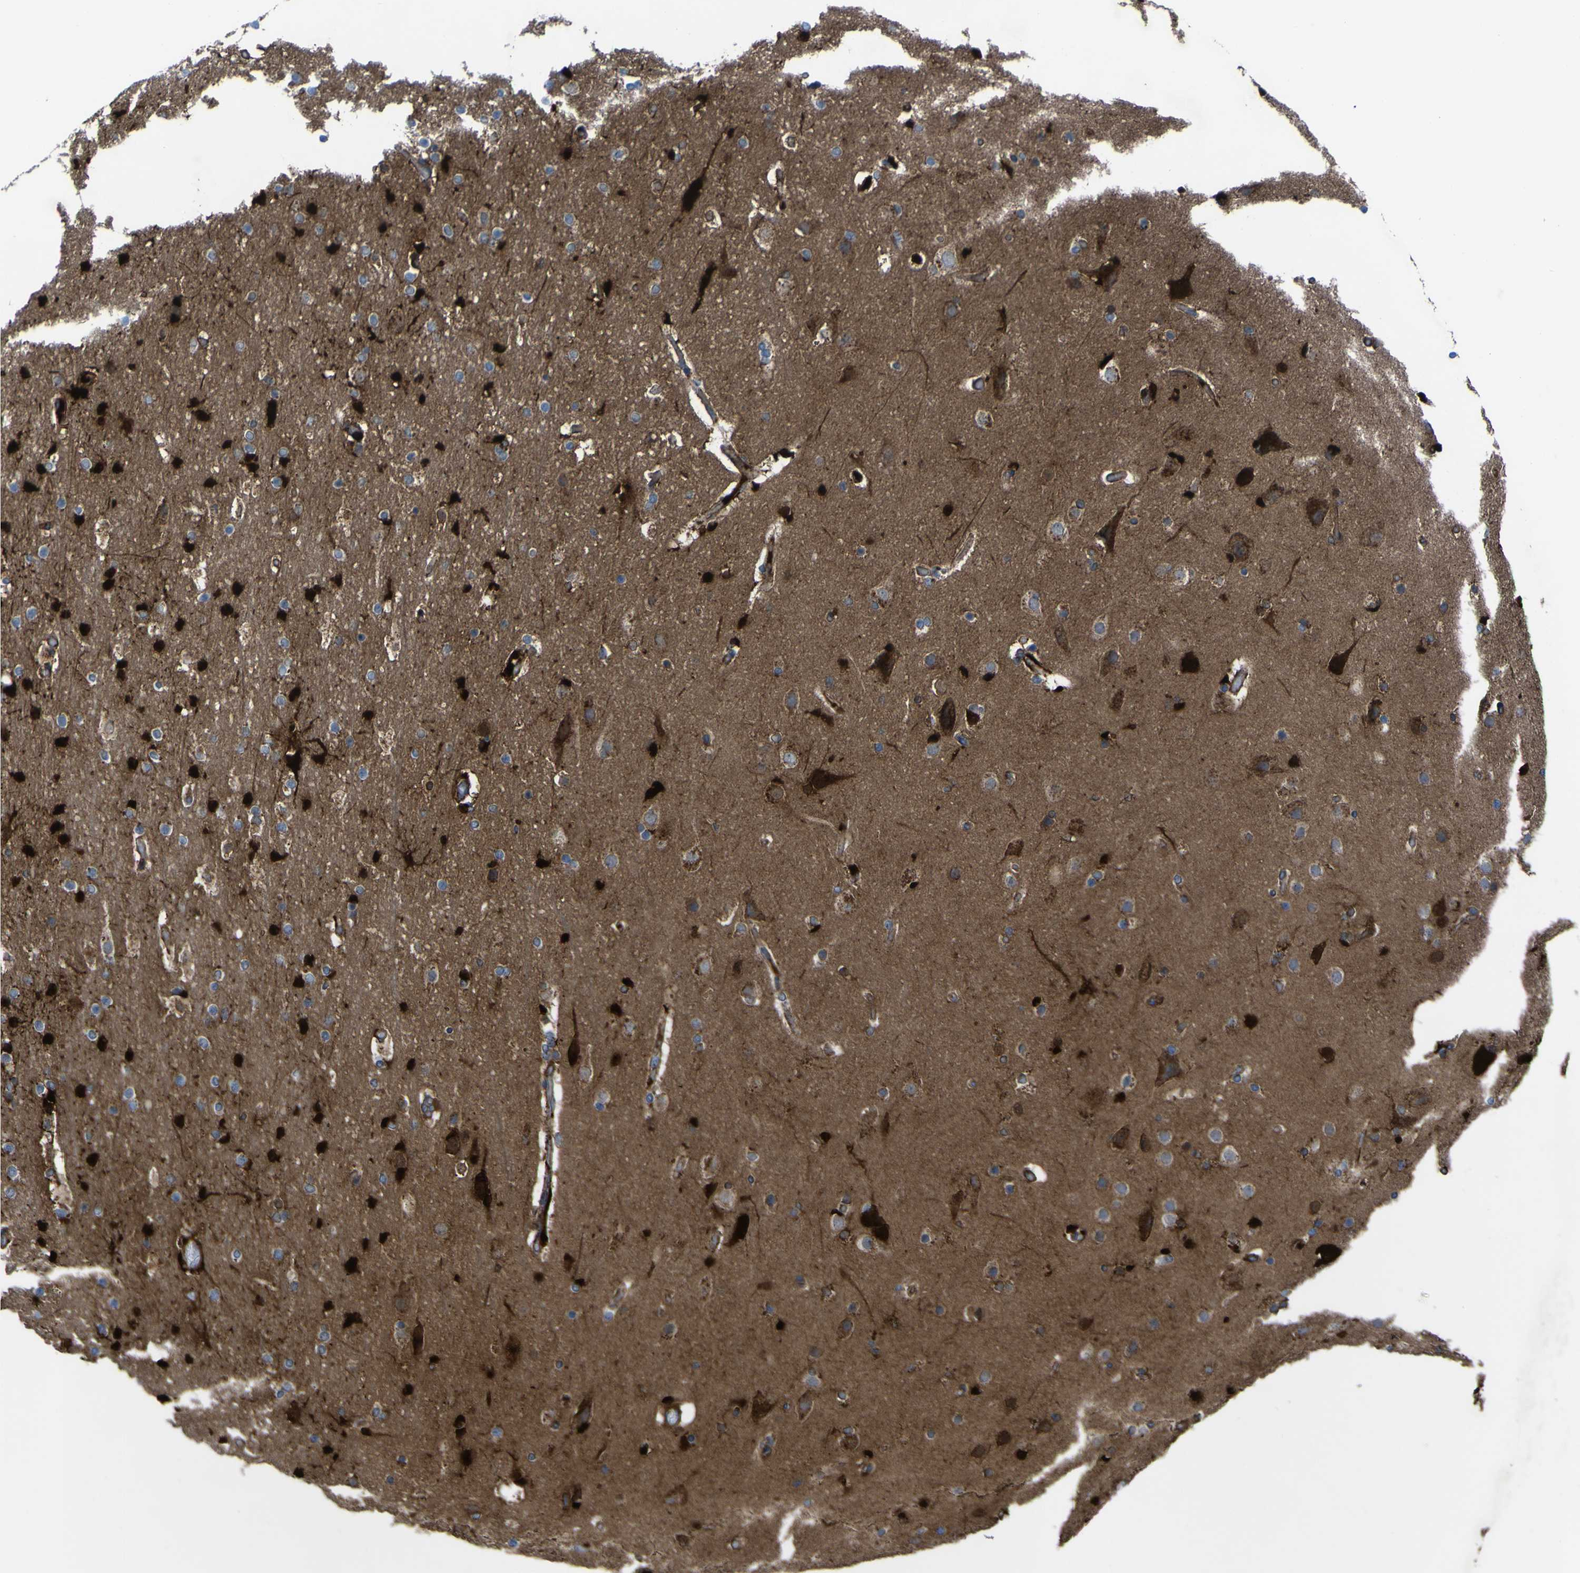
{"staining": {"intensity": "moderate", "quantity": ">75%", "location": "cytoplasmic/membranous"}, "tissue": "cerebral cortex", "cell_type": "Endothelial cells", "image_type": "normal", "snomed": [{"axis": "morphology", "description": "Normal tissue, NOS"}, {"axis": "topography", "description": "Cerebral cortex"}], "caption": "Endothelial cells demonstrate medium levels of moderate cytoplasmic/membranous positivity in approximately >75% of cells in benign human cerebral cortex.", "gene": "CST3", "patient": {"sex": "male", "age": 57}}